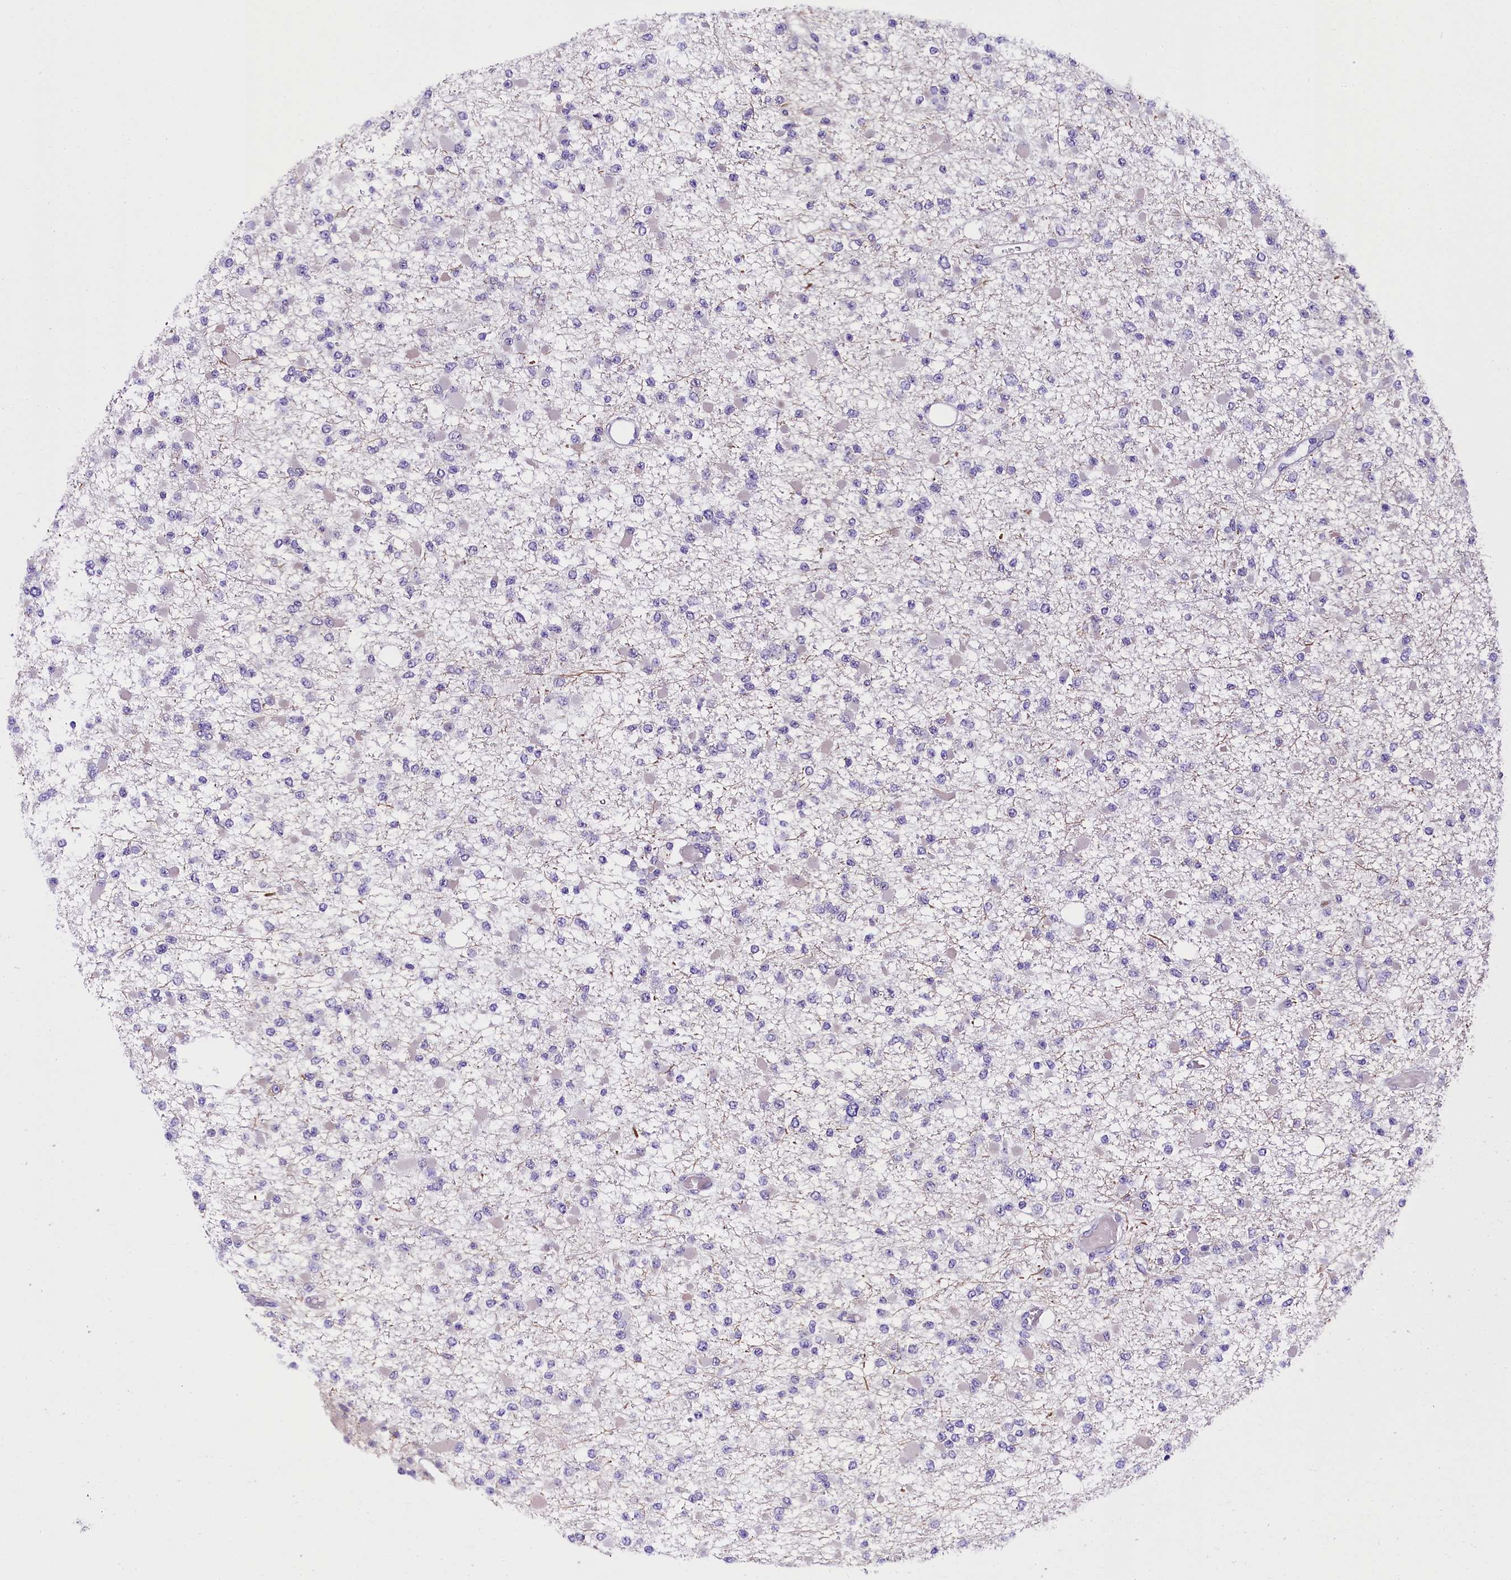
{"staining": {"intensity": "negative", "quantity": "none", "location": "none"}, "tissue": "glioma", "cell_type": "Tumor cells", "image_type": "cancer", "snomed": [{"axis": "morphology", "description": "Glioma, malignant, Low grade"}, {"axis": "topography", "description": "Brain"}], "caption": "This is an immunohistochemistry (IHC) image of human glioma. There is no expression in tumor cells.", "gene": "IQCN", "patient": {"sex": "female", "age": 22}}